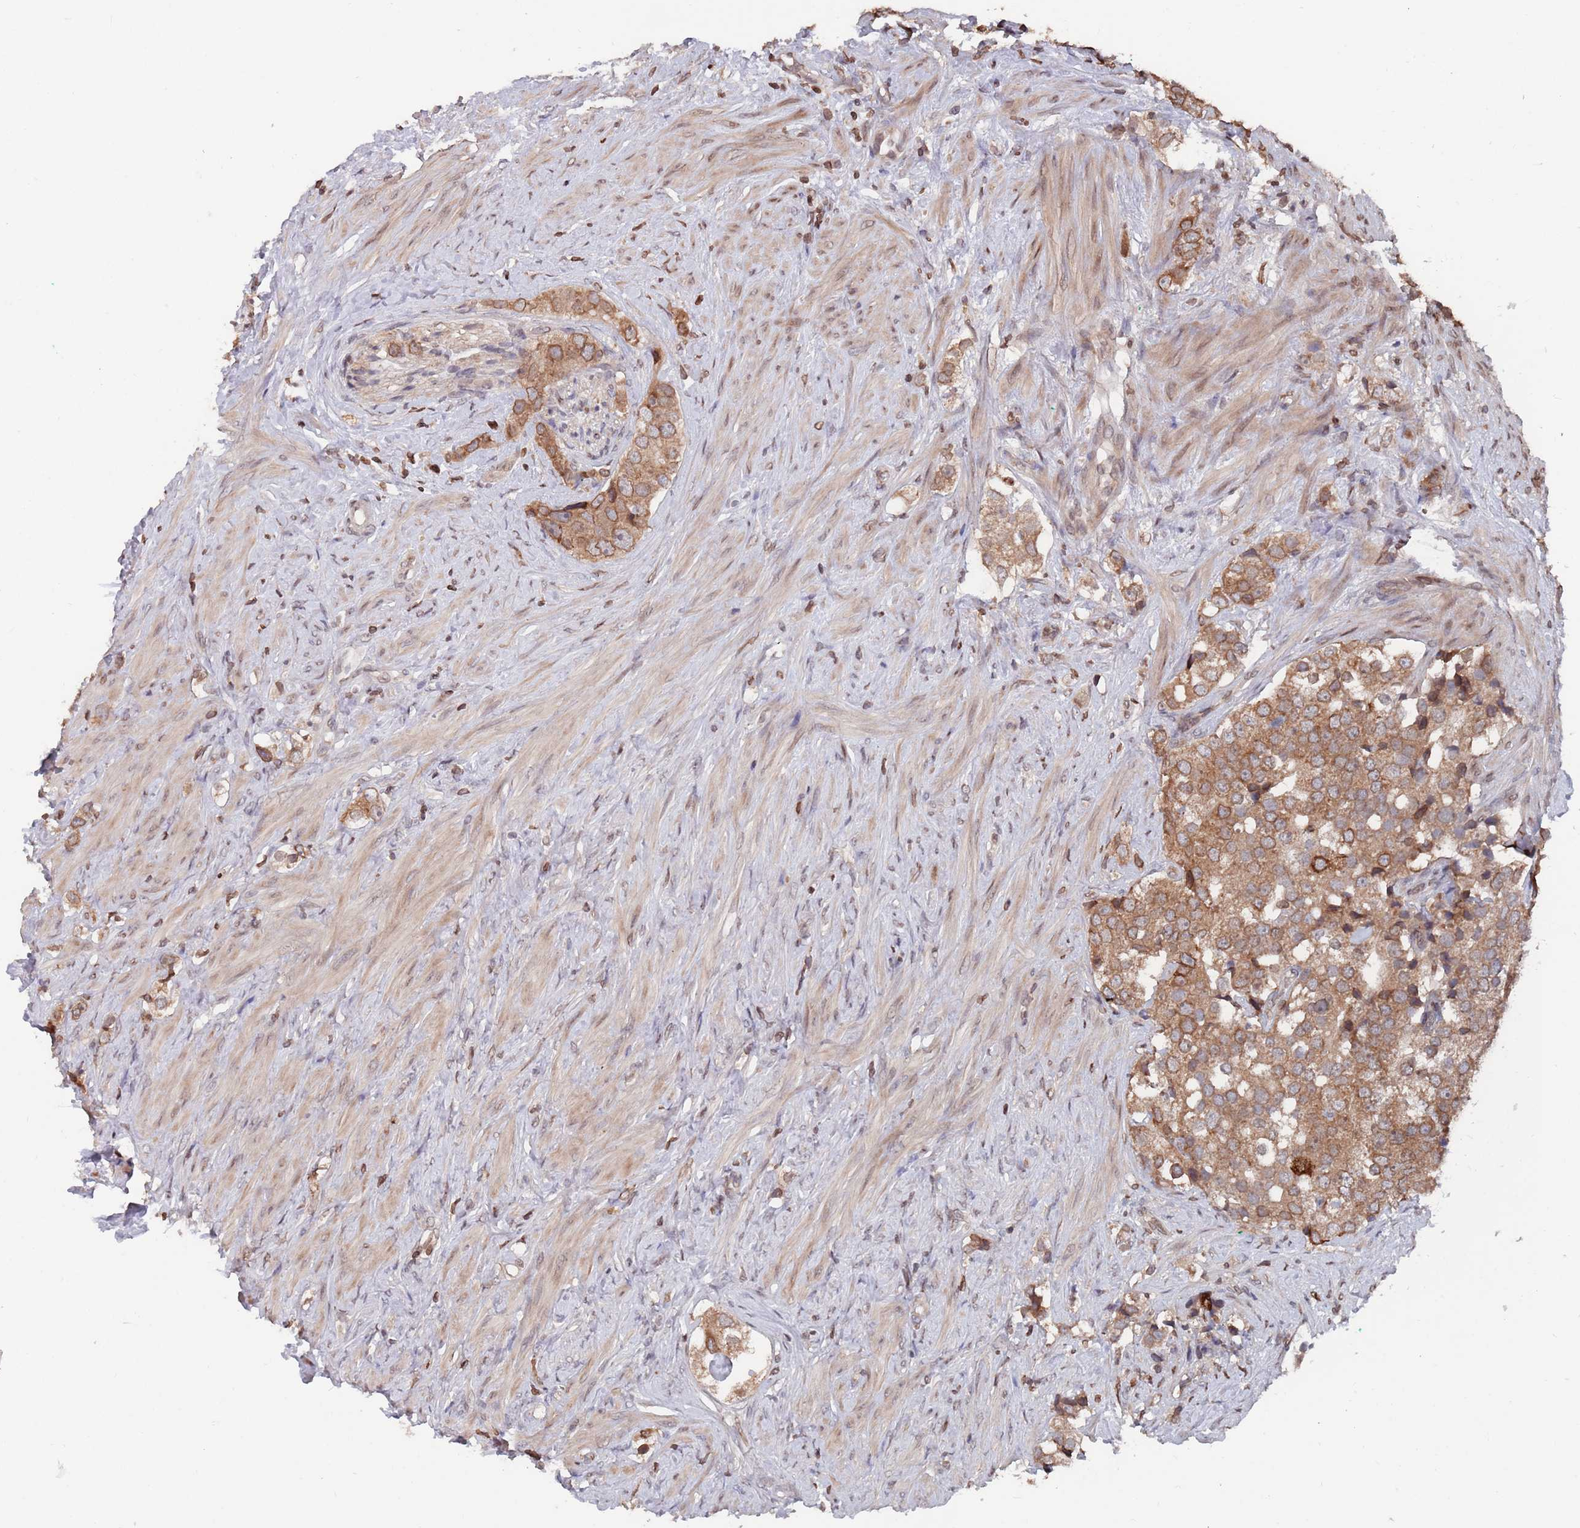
{"staining": {"intensity": "moderate", "quantity": ">75%", "location": "cytoplasmic/membranous,nuclear"}, "tissue": "prostate cancer", "cell_type": "Tumor cells", "image_type": "cancer", "snomed": [{"axis": "morphology", "description": "Adenocarcinoma, High grade"}, {"axis": "topography", "description": "Prostate"}], "caption": "Protein staining shows moderate cytoplasmic/membranous and nuclear expression in approximately >75% of tumor cells in prostate cancer (adenocarcinoma (high-grade)).", "gene": "SDHAF3", "patient": {"sex": "male", "age": 49}}